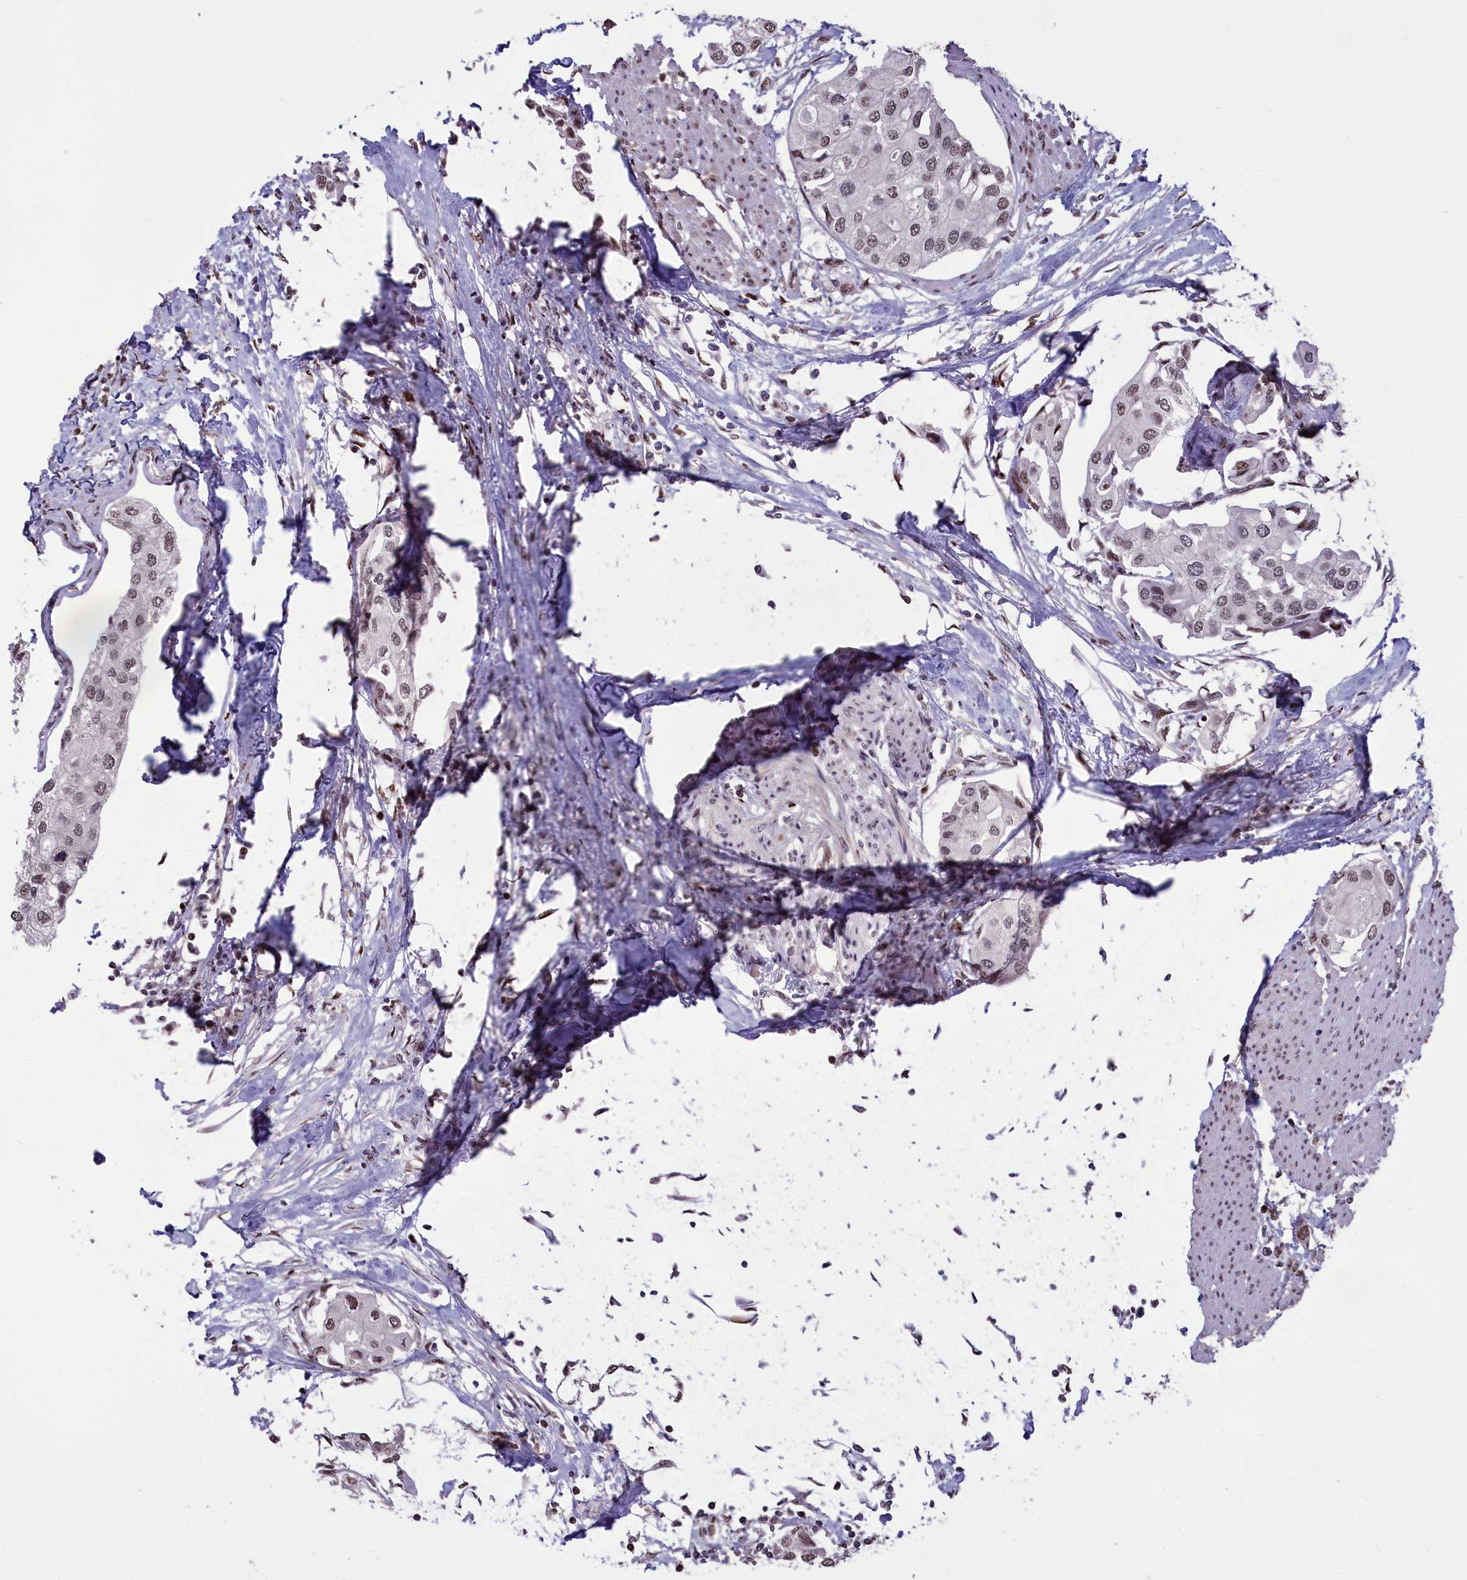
{"staining": {"intensity": "moderate", "quantity": "<25%", "location": "nuclear"}, "tissue": "urothelial cancer", "cell_type": "Tumor cells", "image_type": "cancer", "snomed": [{"axis": "morphology", "description": "Urothelial carcinoma, High grade"}, {"axis": "topography", "description": "Urinary bladder"}], "caption": "This photomicrograph demonstrates urothelial carcinoma (high-grade) stained with immunohistochemistry to label a protein in brown. The nuclear of tumor cells show moderate positivity for the protein. Nuclei are counter-stained blue.", "gene": "RELB", "patient": {"sex": "male", "age": 64}}